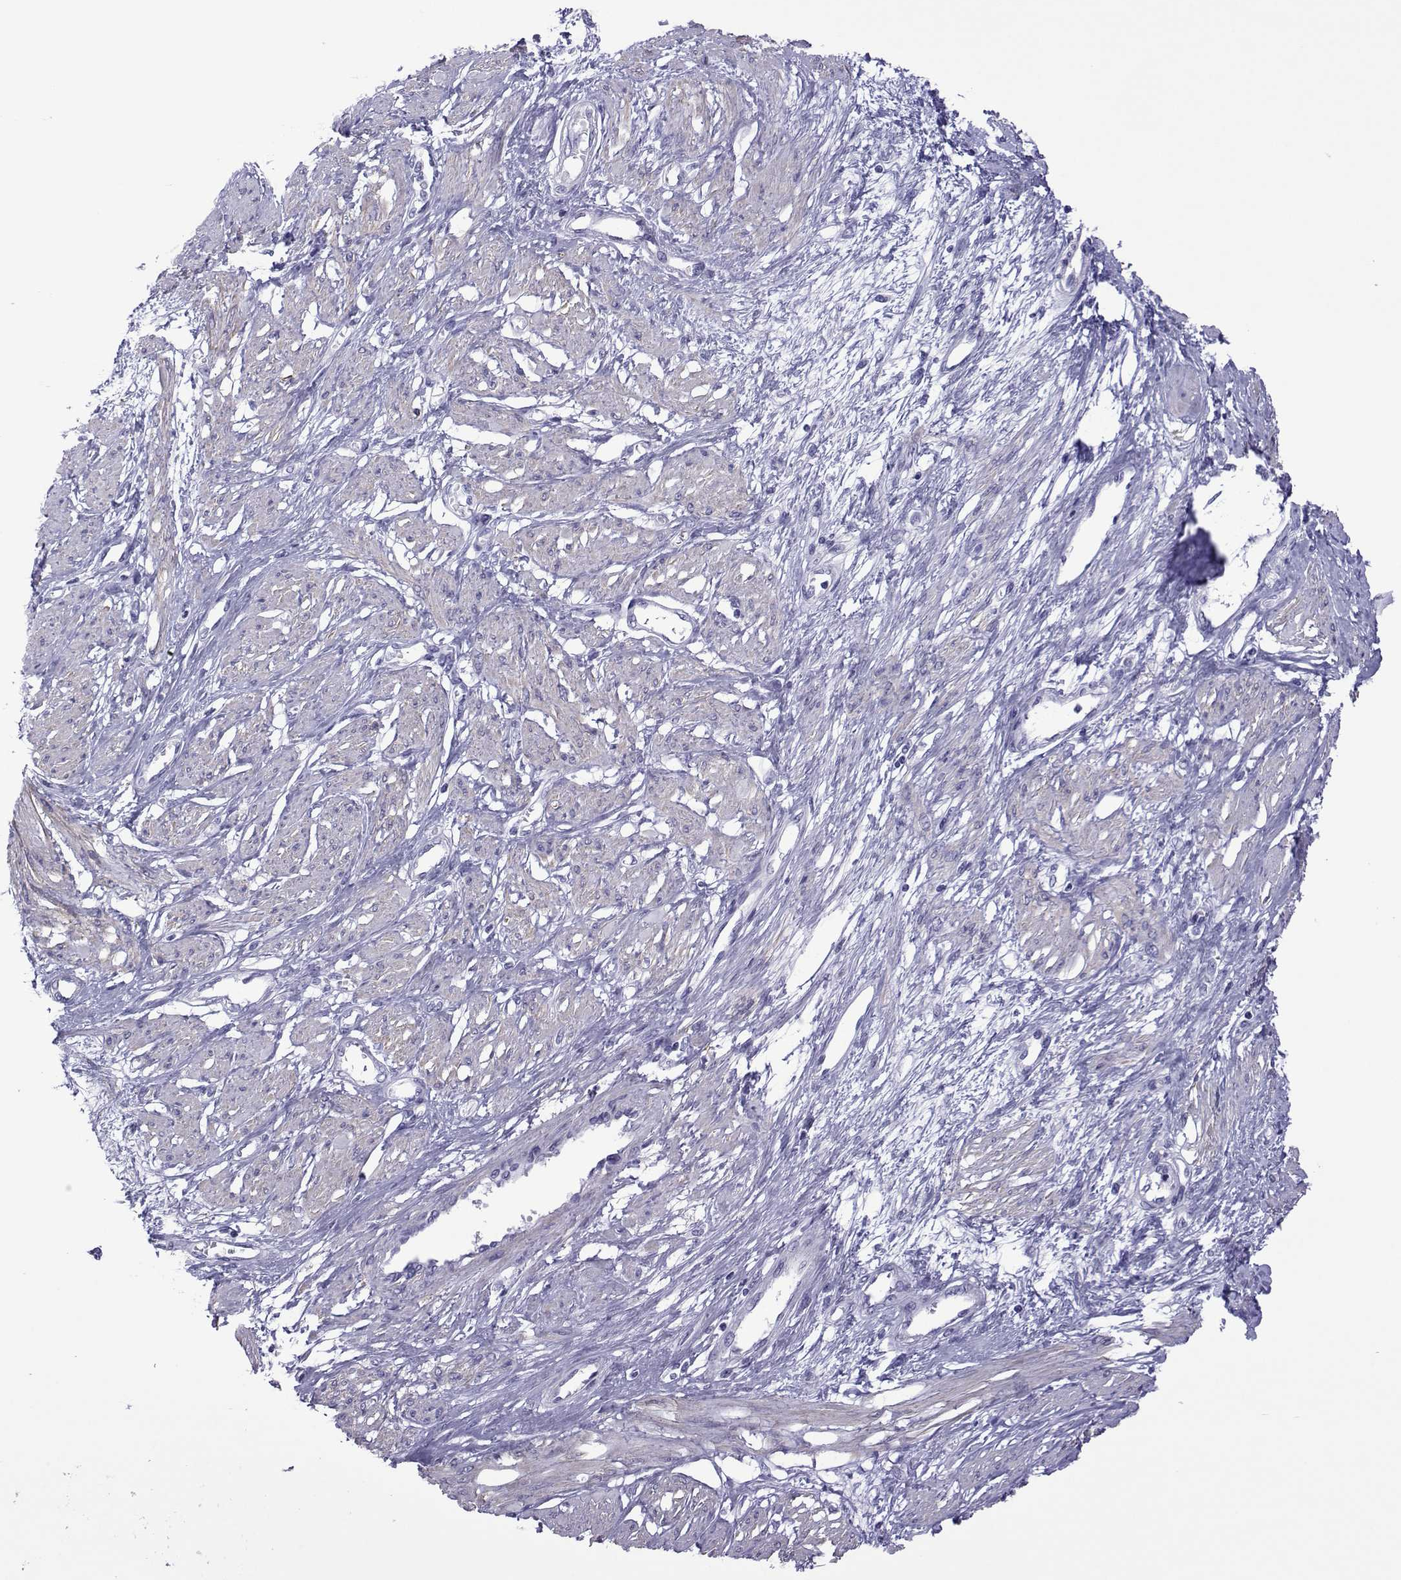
{"staining": {"intensity": "negative", "quantity": "none", "location": "none"}, "tissue": "smooth muscle", "cell_type": "Smooth muscle cells", "image_type": "normal", "snomed": [{"axis": "morphology", "description": "Normal tissue, NOS"}, {"axis": "topography", "description": "Smooth muscle"}, {"axis": "topography", "description": "Uterus"}], "caption": "The histopathology image displays no staining of smooth muscle cells in benign smooth muscle.", "gene": "SPANXA1", "patient": {"sex": "female", "age": 39}}